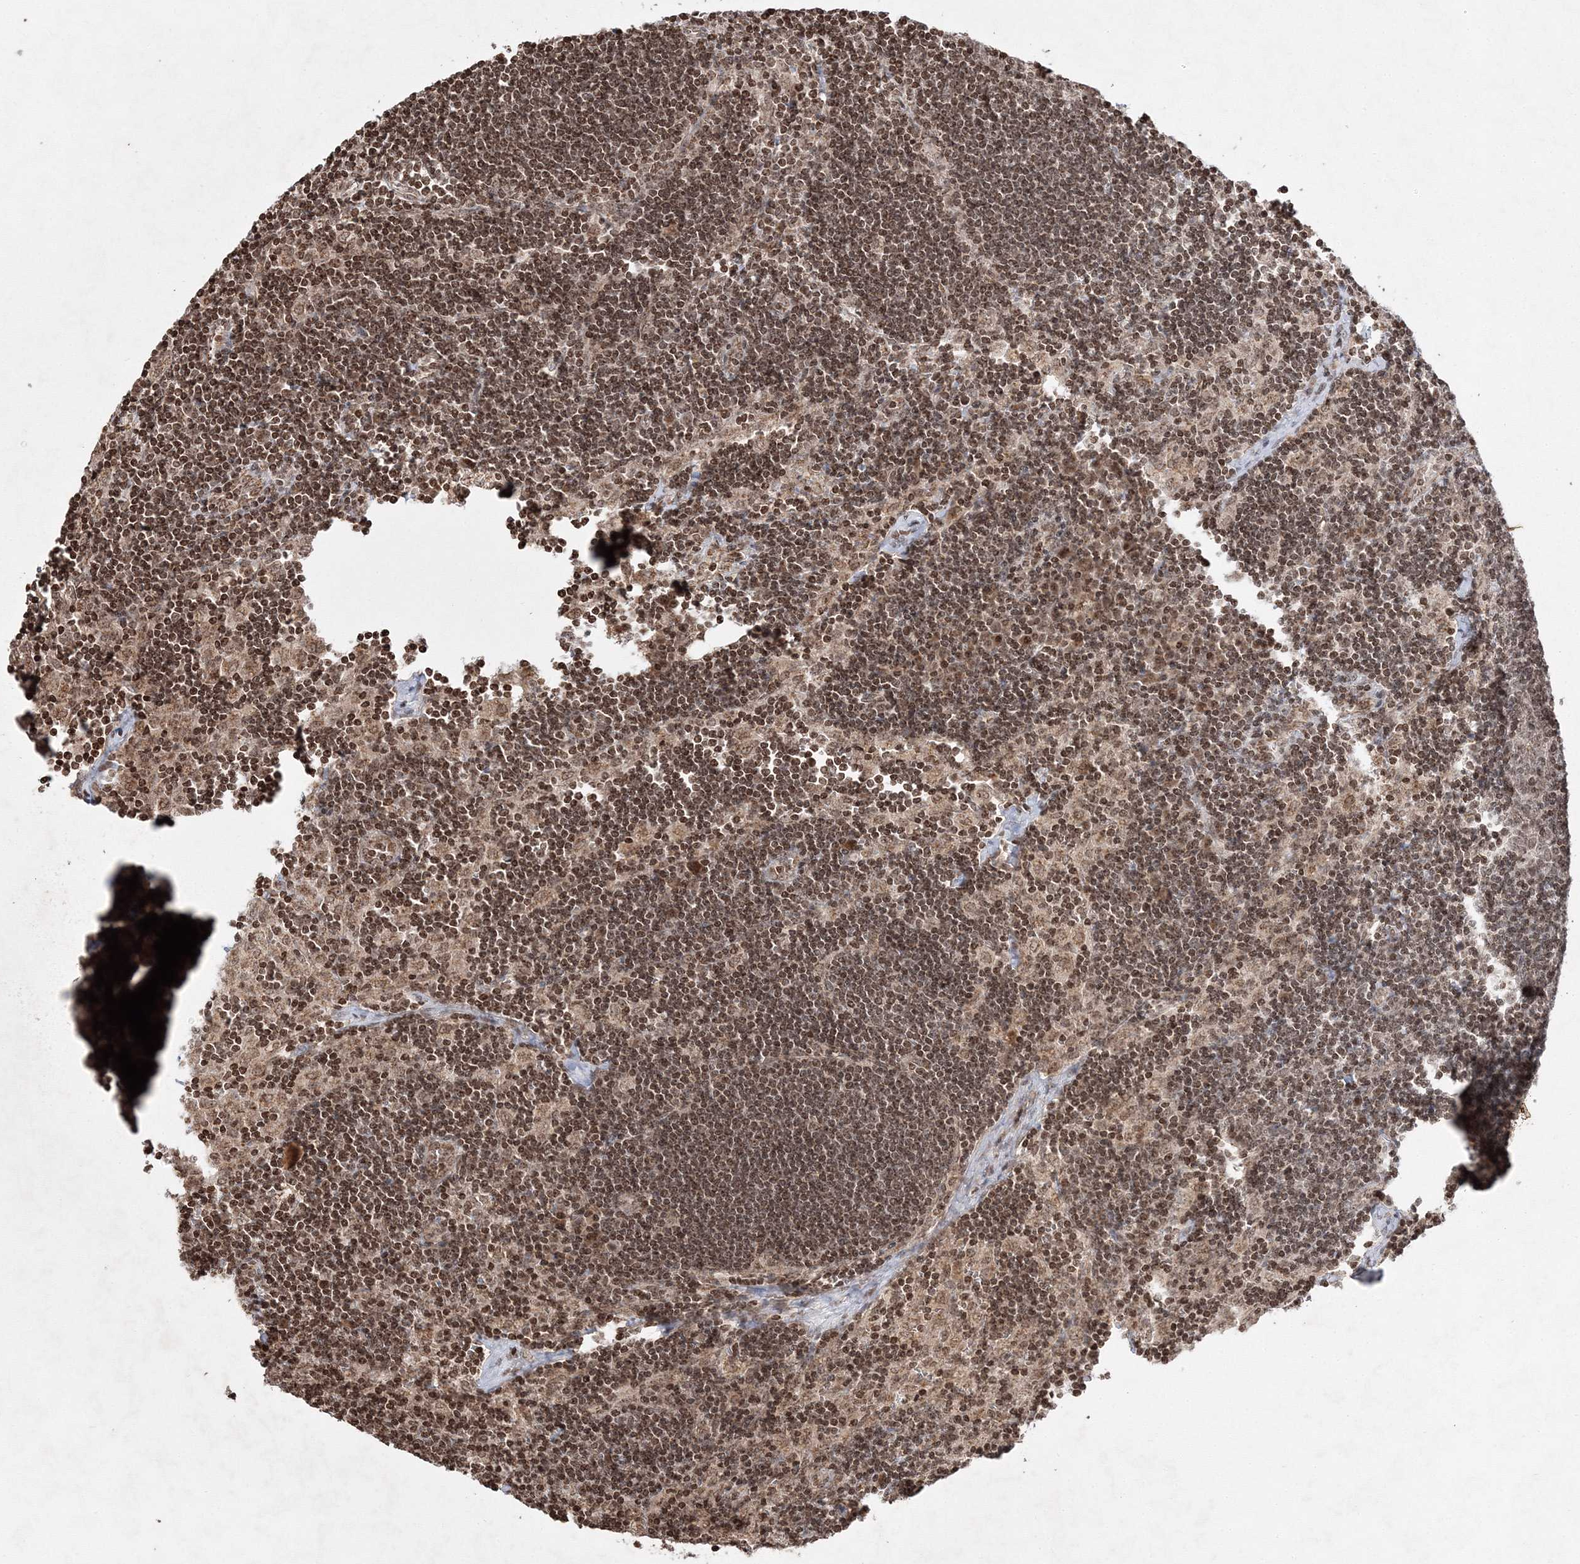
{"staining": {"intensity": "moderate", "quantity": ">75%", "location": "nuclear"}, "tissue": "lymph node", "cell_type": "Germinal center cells", "image_type": "normal", "snomed": [{"axis": "morphology", "description": "Normal tissue, NOS"}, {"axis": "topography", "description": "Lymph node"}], "caption": "Protein analysis of benign lymph node demonstrates moderate nuclear staining in approximately >75% of germinal center cells. The staining was performed using DAB to visualize the protein expression in brown, while the nuclei were stained in blue with hematoxylin (Magnification: 20x).", "gene": "CARM1", "patient": {"sex": "male", "age": 24}}